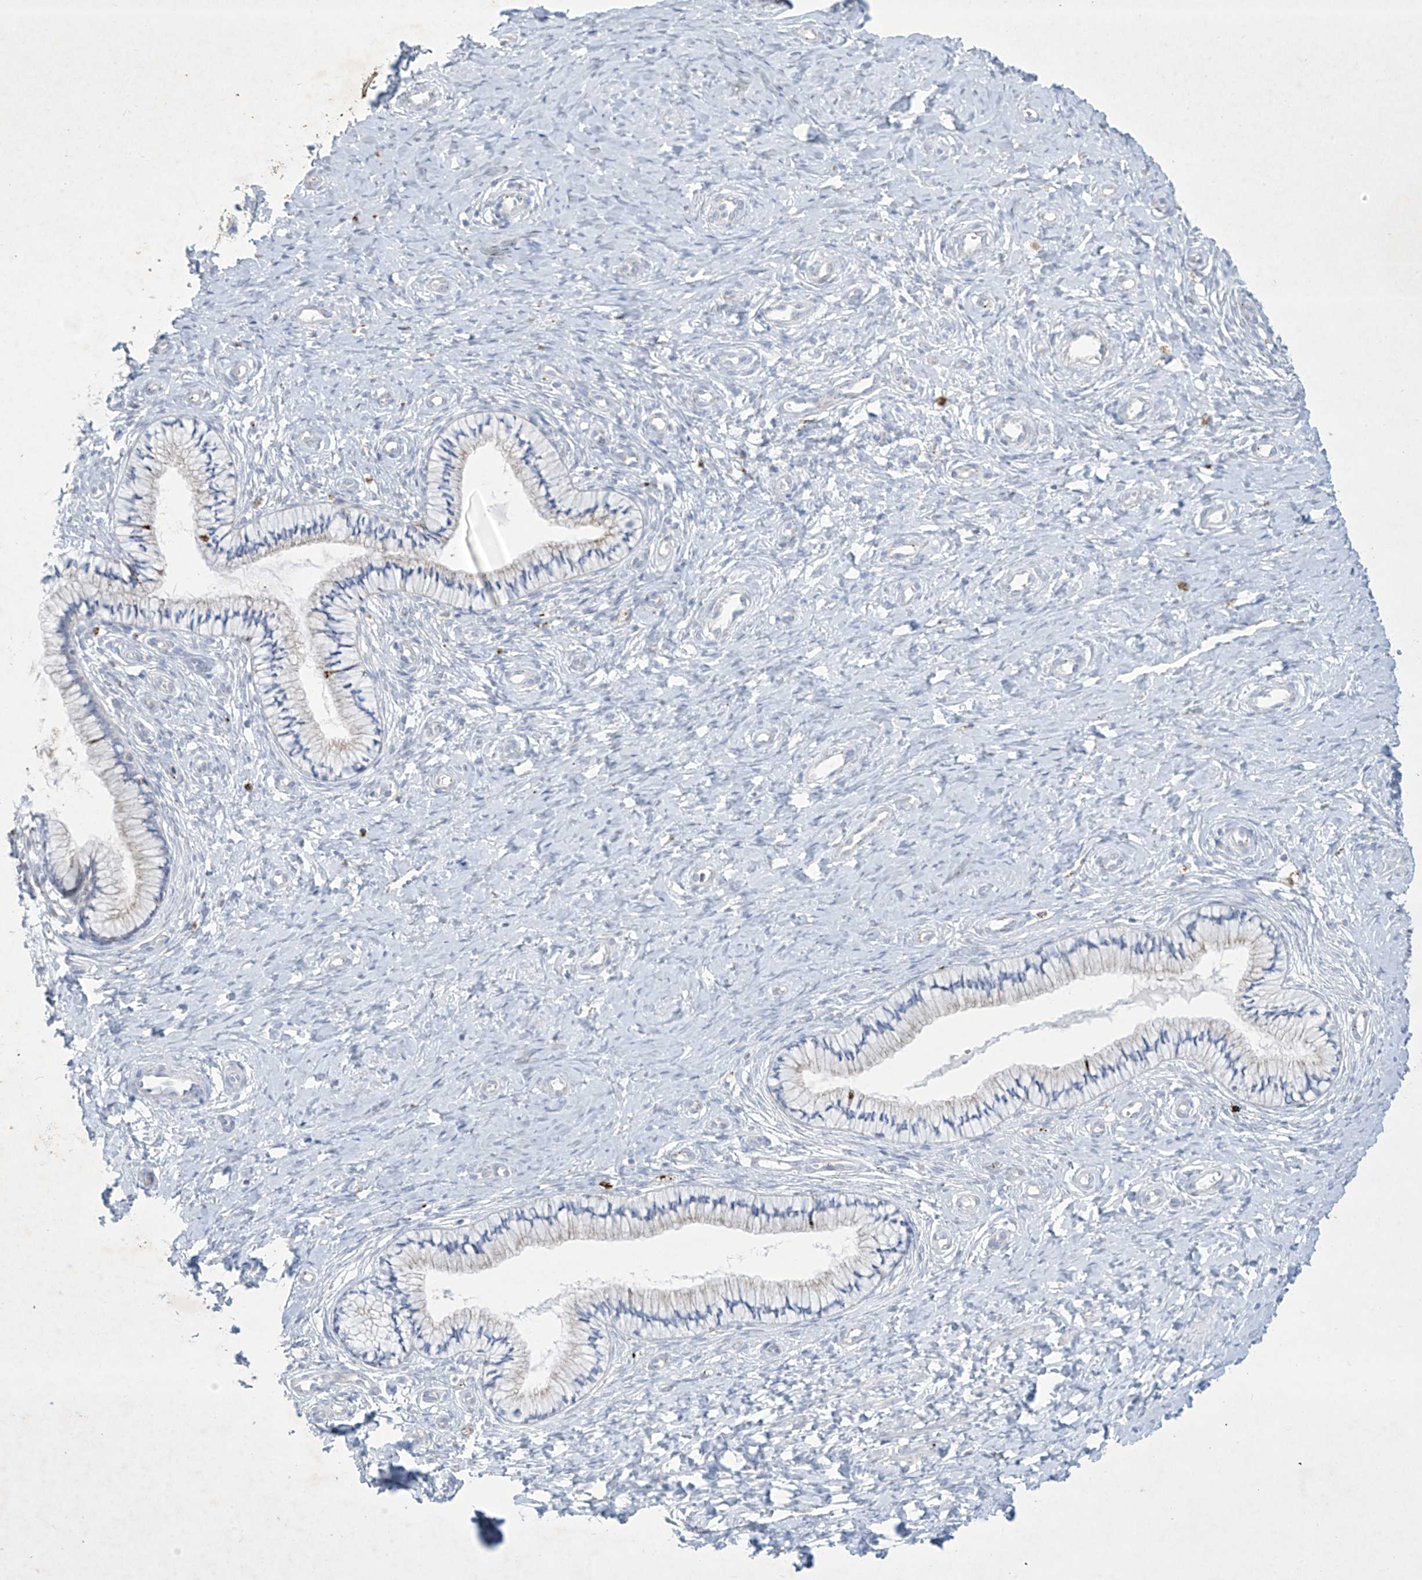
{"staining": {"intensity": "moderate", "quantity": "25%-75%", "location": "cytoplasmic/membranous"}, "tissue": "cervix", "cell_type": "Glandular cells", "image_type": "normal", "snomed": [{"axis": "morphology", "description": "Normal tissue, NOS"}, {"axis": "topography", "description": "Cervix"}], "caption": "A high-resolution photomicrograph shows immunohistochemistry (IHC) staining of normal cervix, which shows moderate cytoplasmic/membranous expression in approximately 25%-75% of glandular cells.", "gene": "GPR137C", "patient": {"sex": "female", "age": 36}}